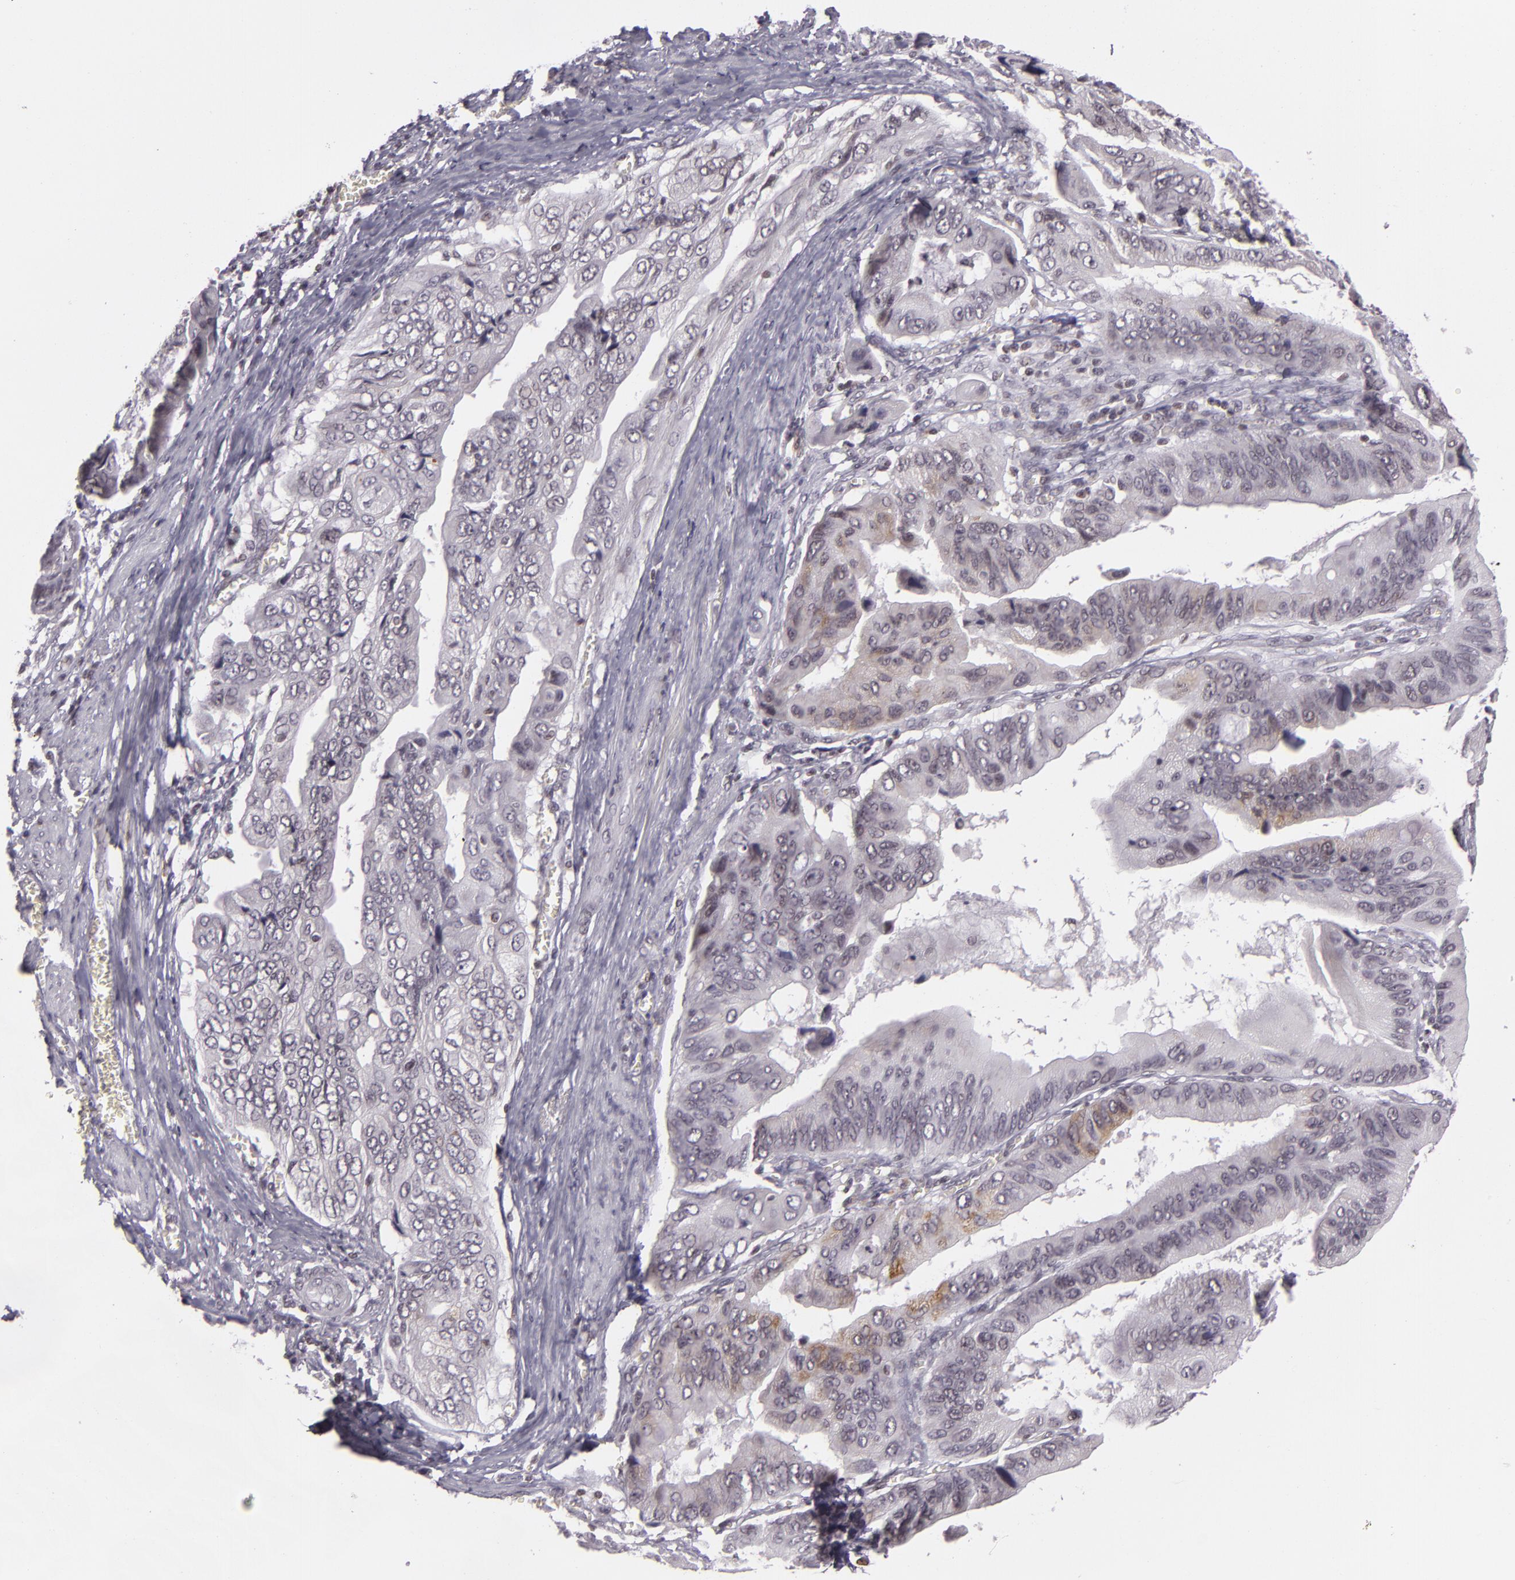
{"staining": {"intensity": "moderate", "quantity": "<25%", "location": "cytoplasmic/membranous,nuclear"}, "tissue": "stomach cancer", "cell_type": "Tumor cells", "image_type": "cancer", "snomed": [{"axis": "morphology", "description": "Adenocarcinoma, NOS"}, {"axis": "topography", "description": "Stomach, upper"}], "caption": "The histopathology image reveals a brown stain indicating the presence of a protein in the cytoplasmic/membranous and nuclear of tumor cells in stomach adenocarcinoma. The staining is performed using DAB brown chromogen to label protein expression. The nuclei are counter-stained blue using hematoxylin.", "gene": "ZFX", "patient": {"sex": "male", "age": 80}}